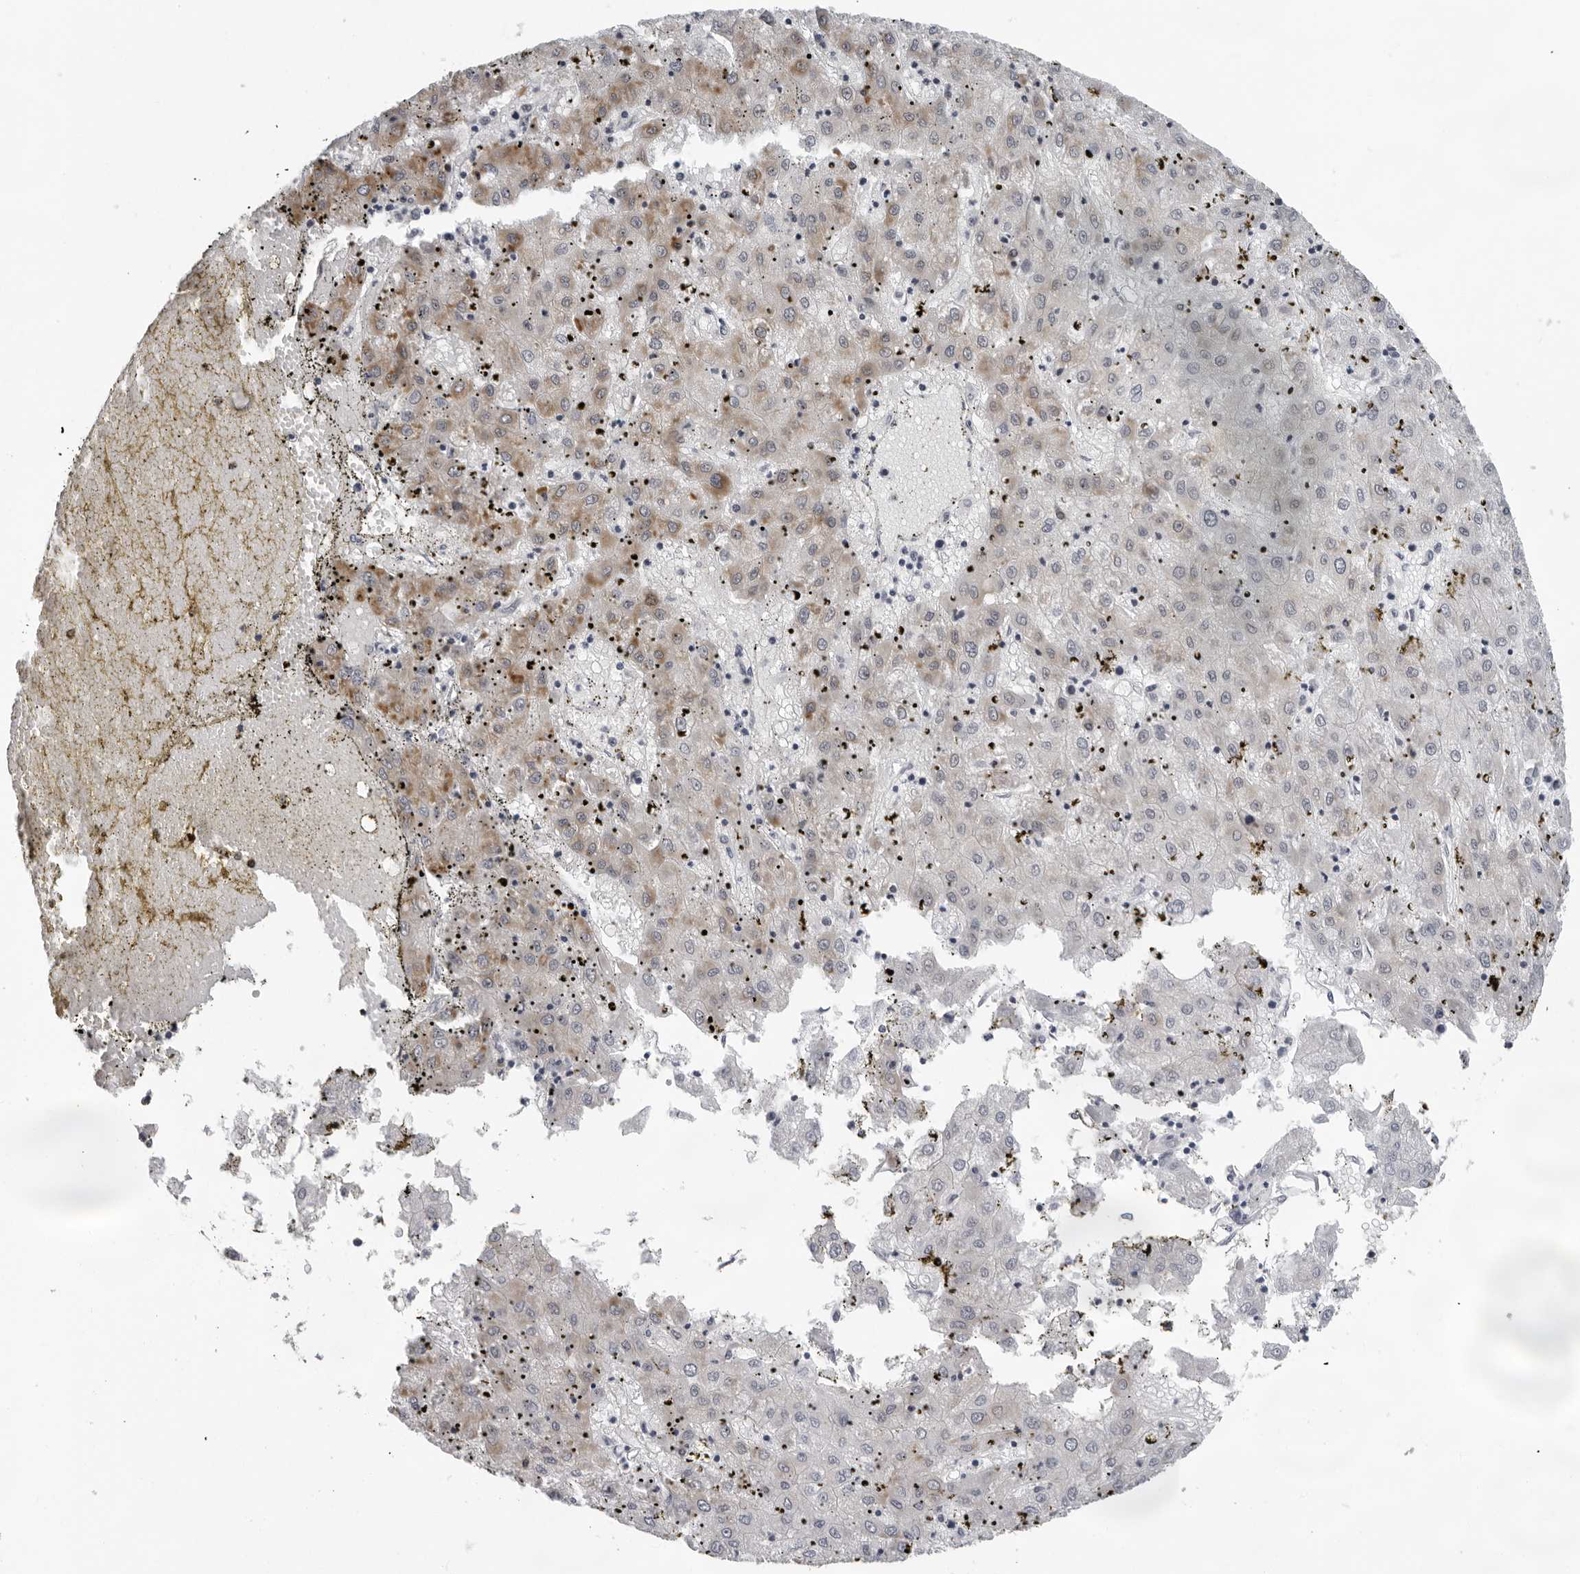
{"staining": {"intensity": "moderate", "quantity": "<25%", "location": "cytoplasmic/membranous"}, "tissue": "liver cancer", "cell_type": "Tumor cells", "image_type": "cancer", "snomed": [{"axis": "morphology", "description": "Carcinoma, Hepatocellular, NOS"}, {"axis": "topography", "description": "Liver"}], "caption": "Brown immunohistochemical staining in liver cancer (hepatocellular carcinoma) exhibits moderate cytoplasmic/membranous staining in about <25% of tumor cells. (IHC, brightfield microscopy, high magnification).", "gene": "PIP4K2C", "patient": {"sex": "male", "age": 72}}